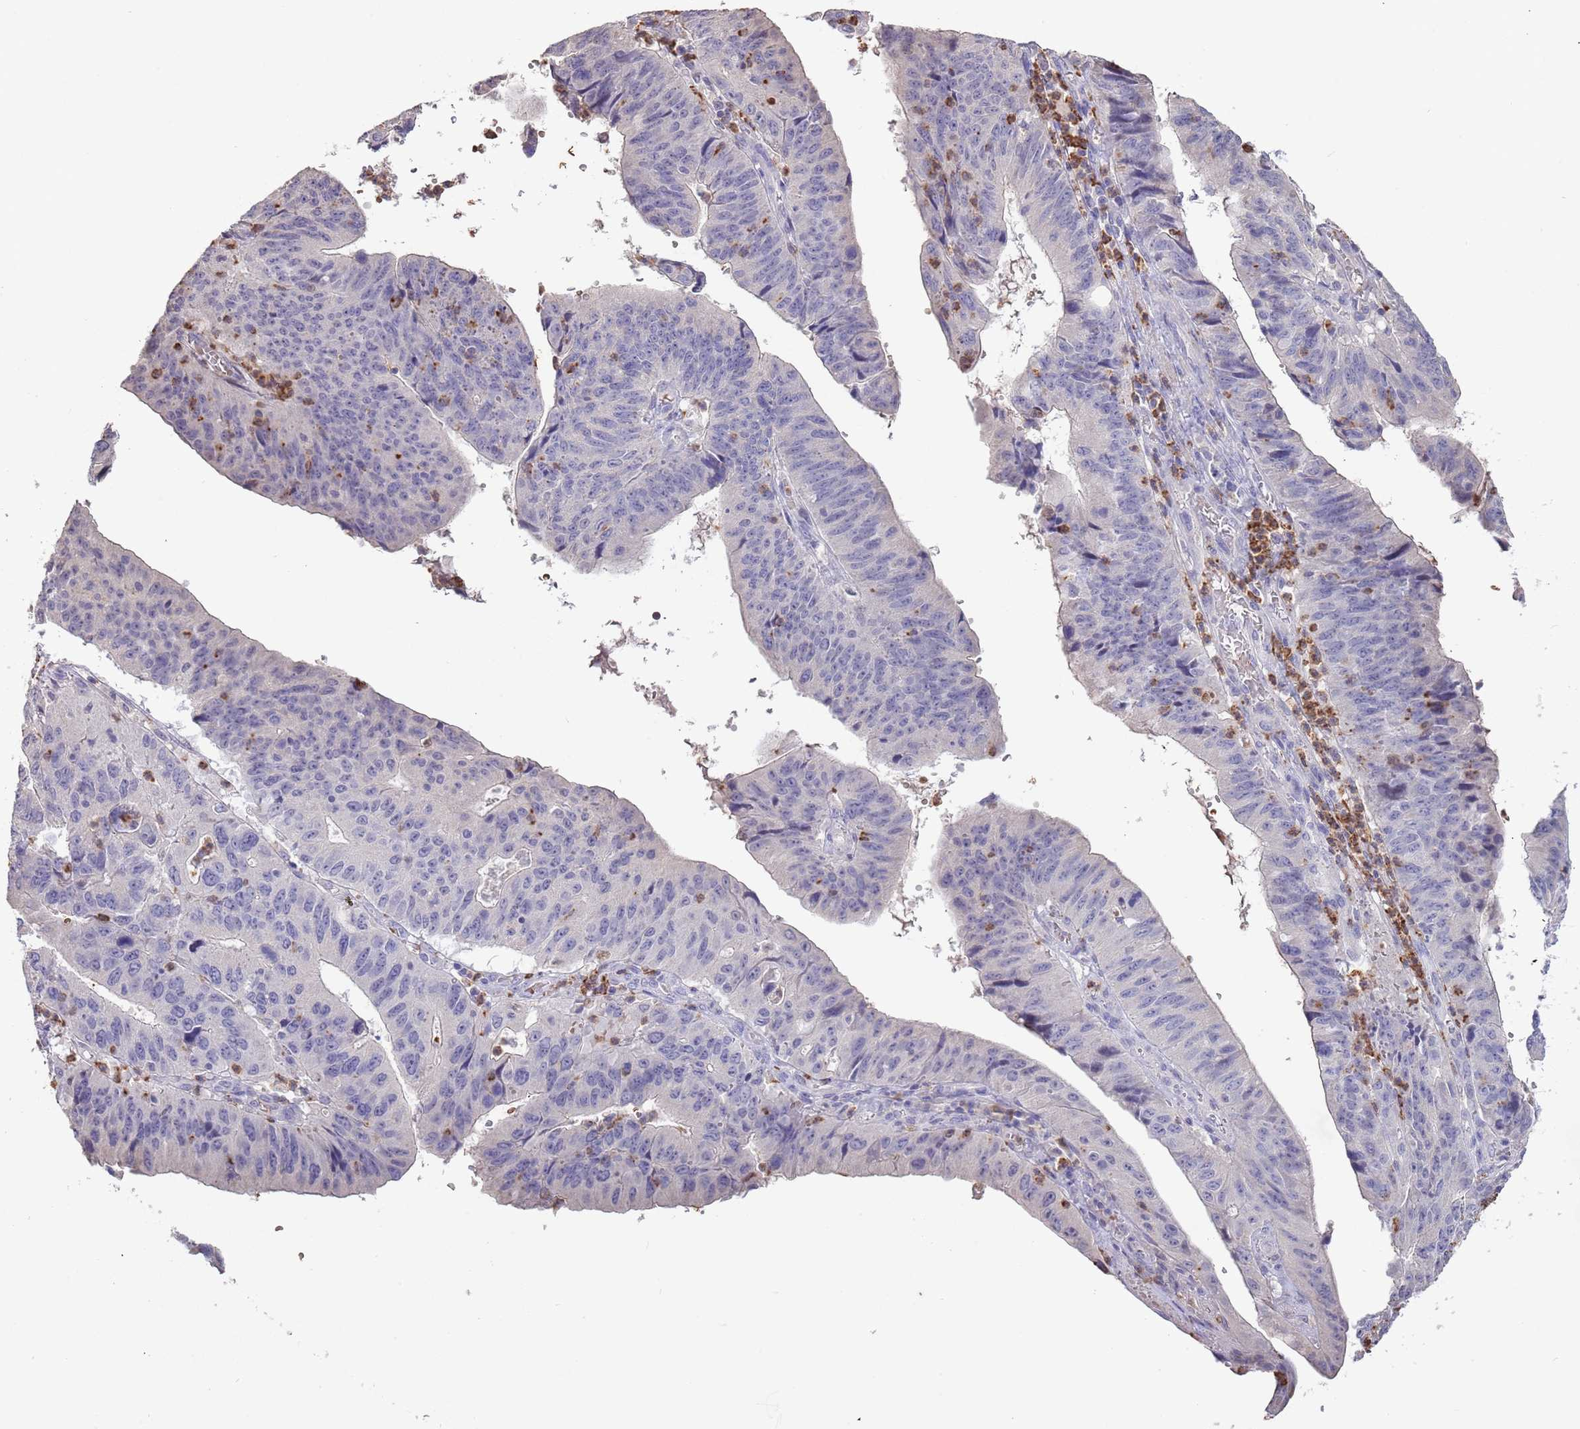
{"staining": {"intensity": "negative", "quantity": "none", "location": "none"}, "tissue": "stomach cancer", "cell_type": "Tumor cells", "image_type": "cancer", "snomed": [{"axis": "morphology", "description": "Adenocarcinoma, NOS"}, {"axis": "topography", "description": "Stomach"}], "caption": "This is an IHC micrograph of human stomach cancer. There is no positivity in tumor cells.", "gene": "P2RY13", "patient": {"sex": "male", "age": 59}}